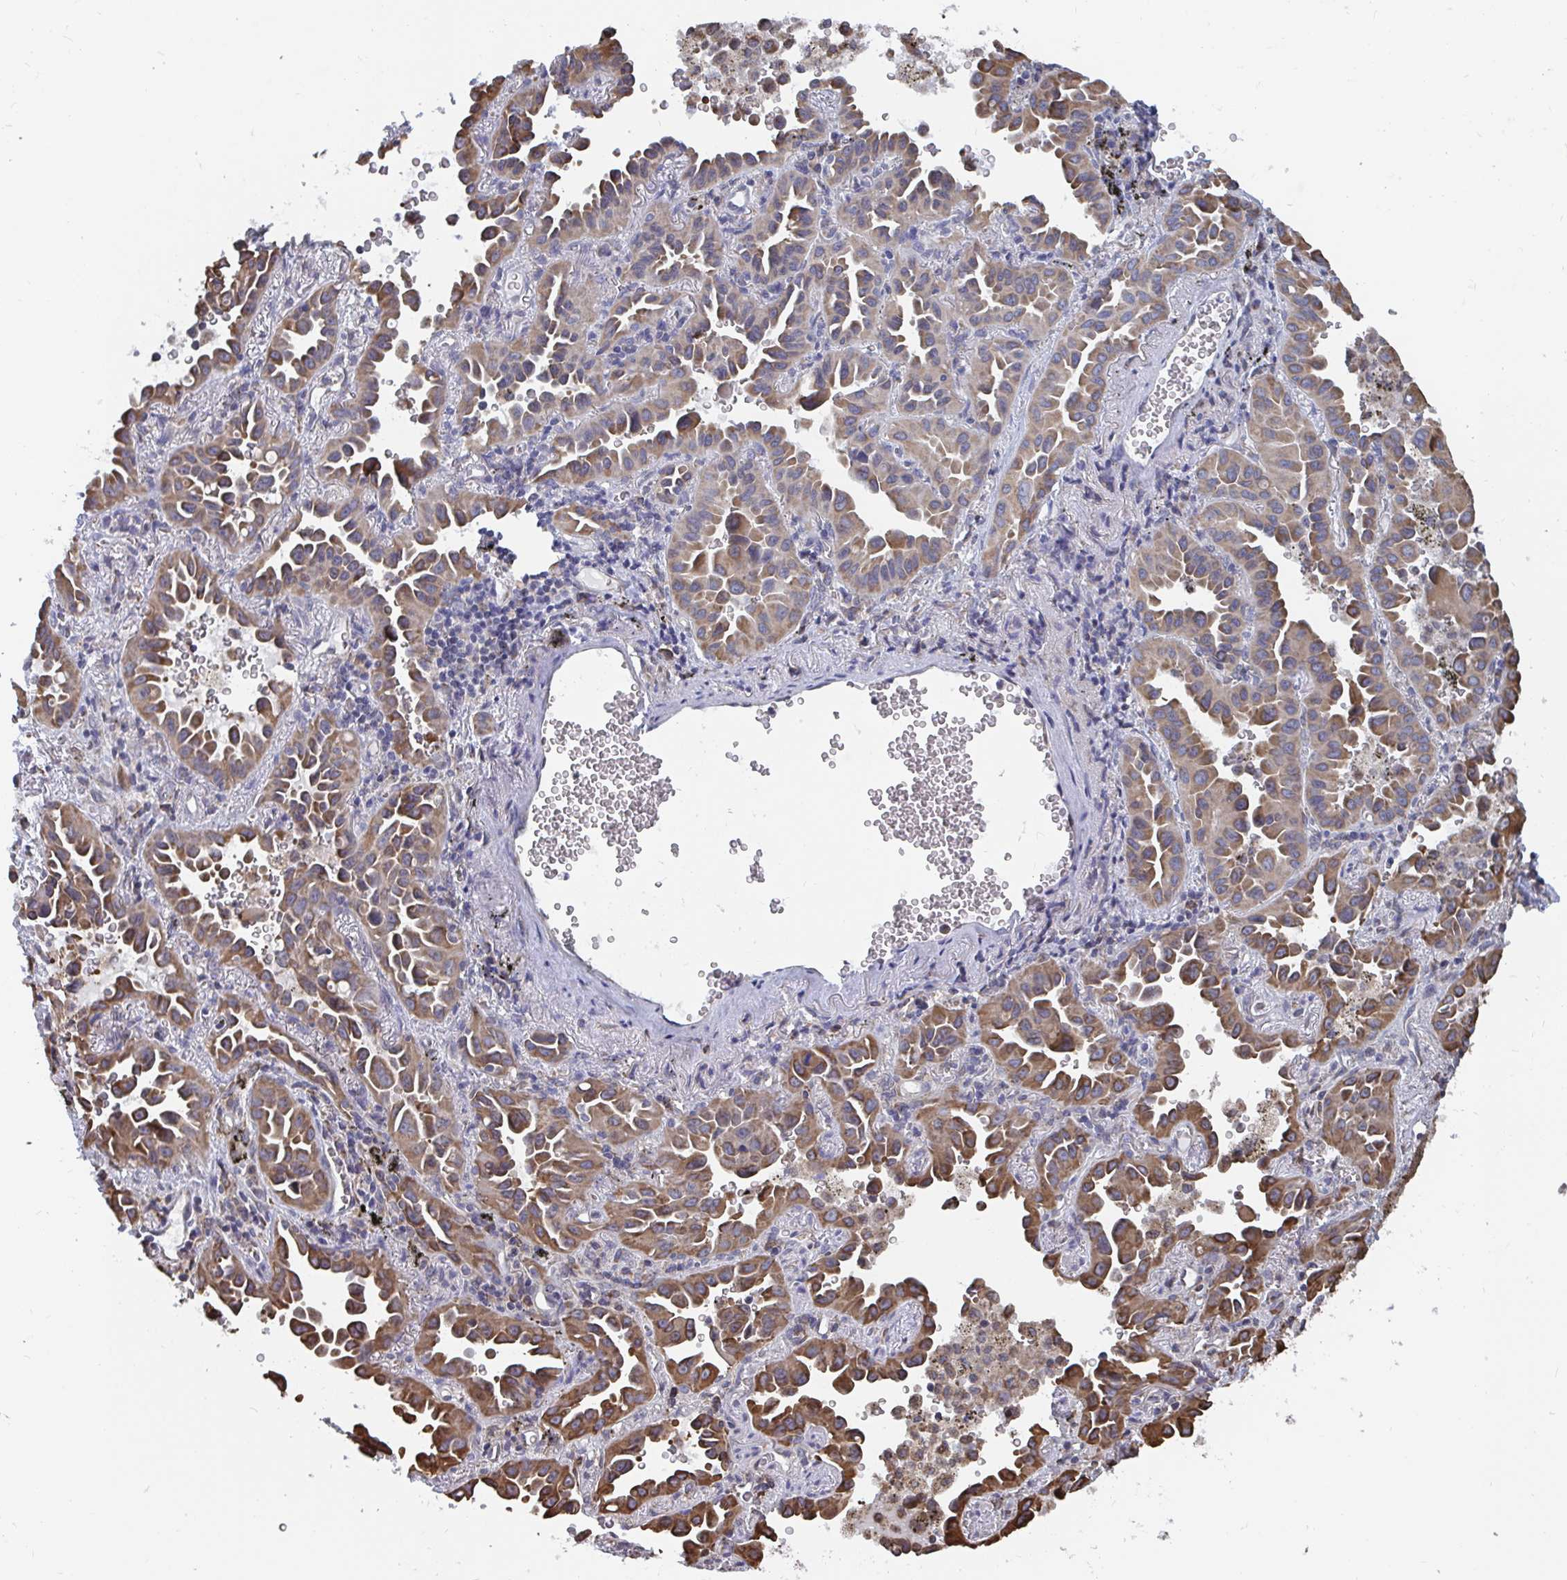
{"staining": {"intensity": "moderate", "quantity": ">75%", "location": "cytoplasmic/membranous"}, "tissue": "lung cancer", "cell_type": "Tumor cells", "image_type": "cancer", "snomed": [{"axis": "morphology", "description": "Adenocarcinoma, NOS"}, {"axis": "topography", "description": "Lung"}], "caption": "Protein staining of lung adenocarcinoma tissue reveals moderate cytoplasmic/membranous staining in approximately >75% of tumor cells.", "gene": "ELAVL1", "patient": {"sex": "male", "age": 68}}